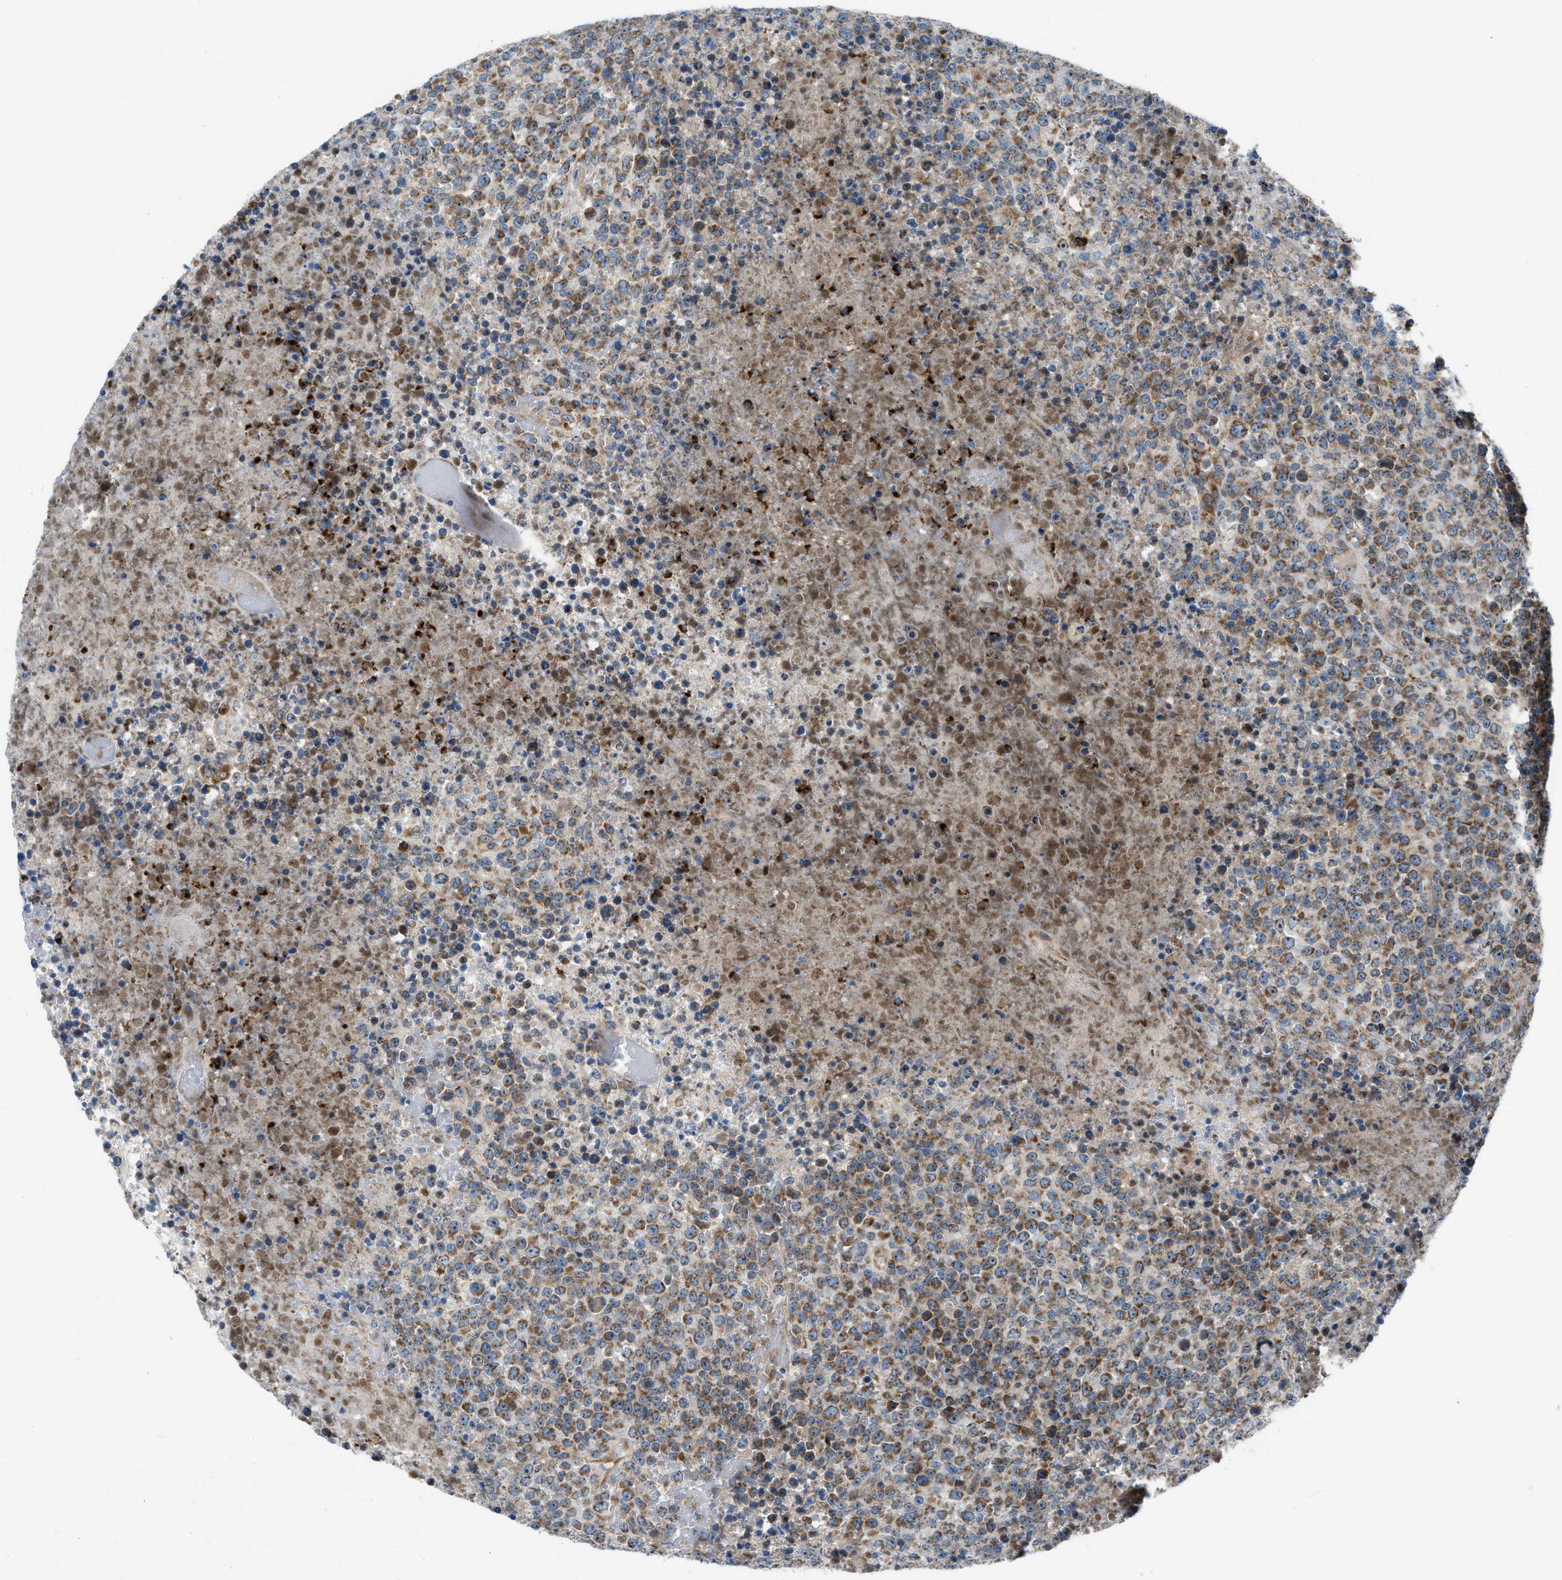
{"staining": {"intensity": "moderate", "quantity": ">75%", "location": "cytoplasmic/membranous"}, "tissue": "lymphoma", "cell_type": "Tumor cells", "image_type": "cancer", "snomed": [{"axis": "morphology", "description": "Malignant lymphoma, non-Hodgkin's type, High grade"}, {"axis": "topography", "description": "Lymph node"}], "caption": "This is an image of immunohistochemistry (IHC) staining of lymphoma, which shows moderate positivity in the cytoplasmic/membranous of tumor cells.", "gene": "TPH1", "patient": {"sex": "male", "age": 13}}